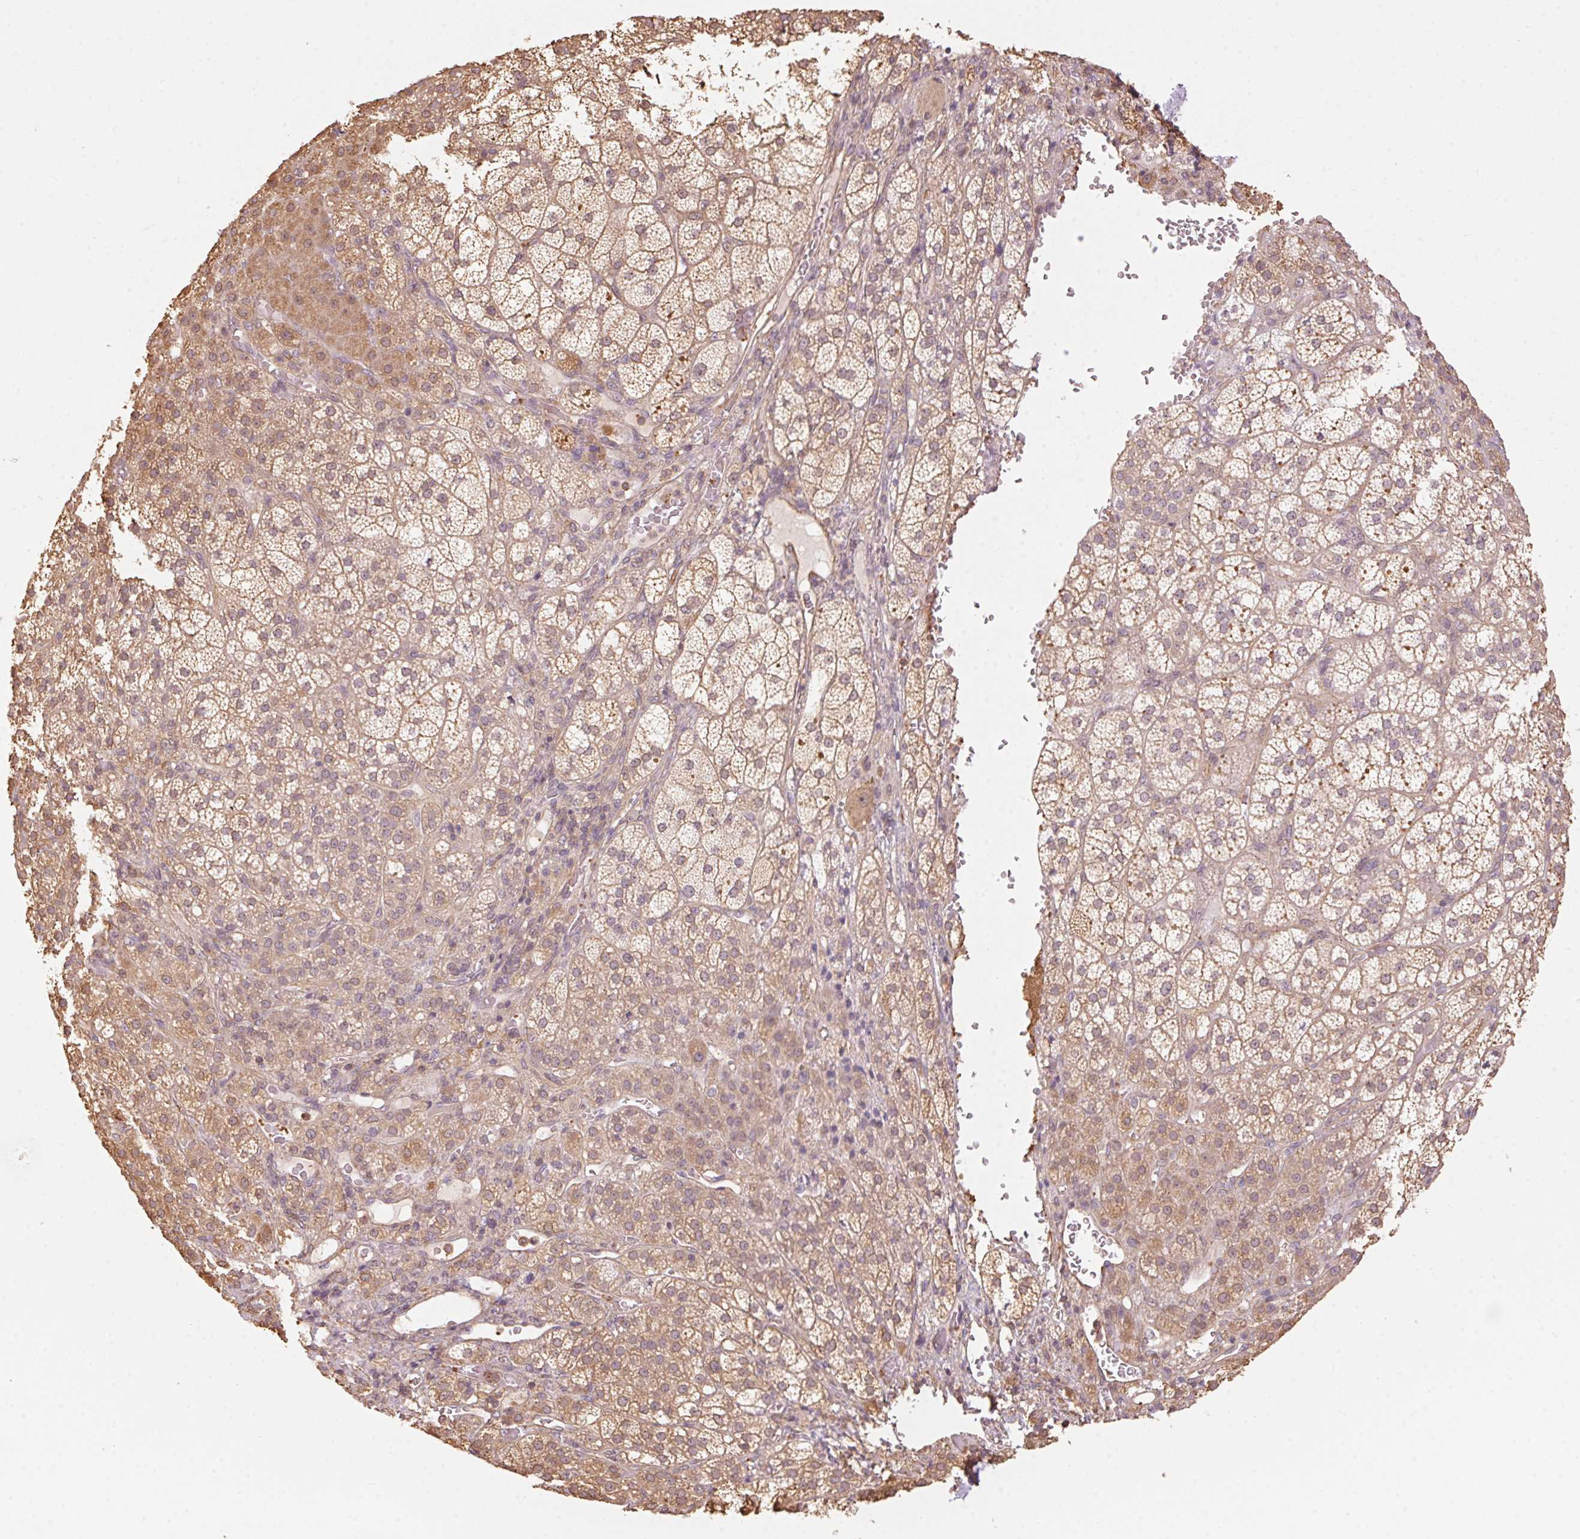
{"staining": {"intensity": "moderate", "quantity": ">75%", "location": "cytoplasmic/membranous"}, "tissue": "adrenal gland", "cell_type": "Glandular cells", "image_type": "normal", "snomed": [{"axis": "morphology", "description": "Normal tissue, NOS"}, {"axis": "topography", "description": "Adrenal gland"}], "caption": "The histopathology image exhibits immunohistochemical staining of benign adrenal gland. There is moderate cytoplasmic/membranous positivity is appreciated in about >75% of glandular cells.", "gene": "QDPR", "patient": {"sex": "female", "age": 60}}